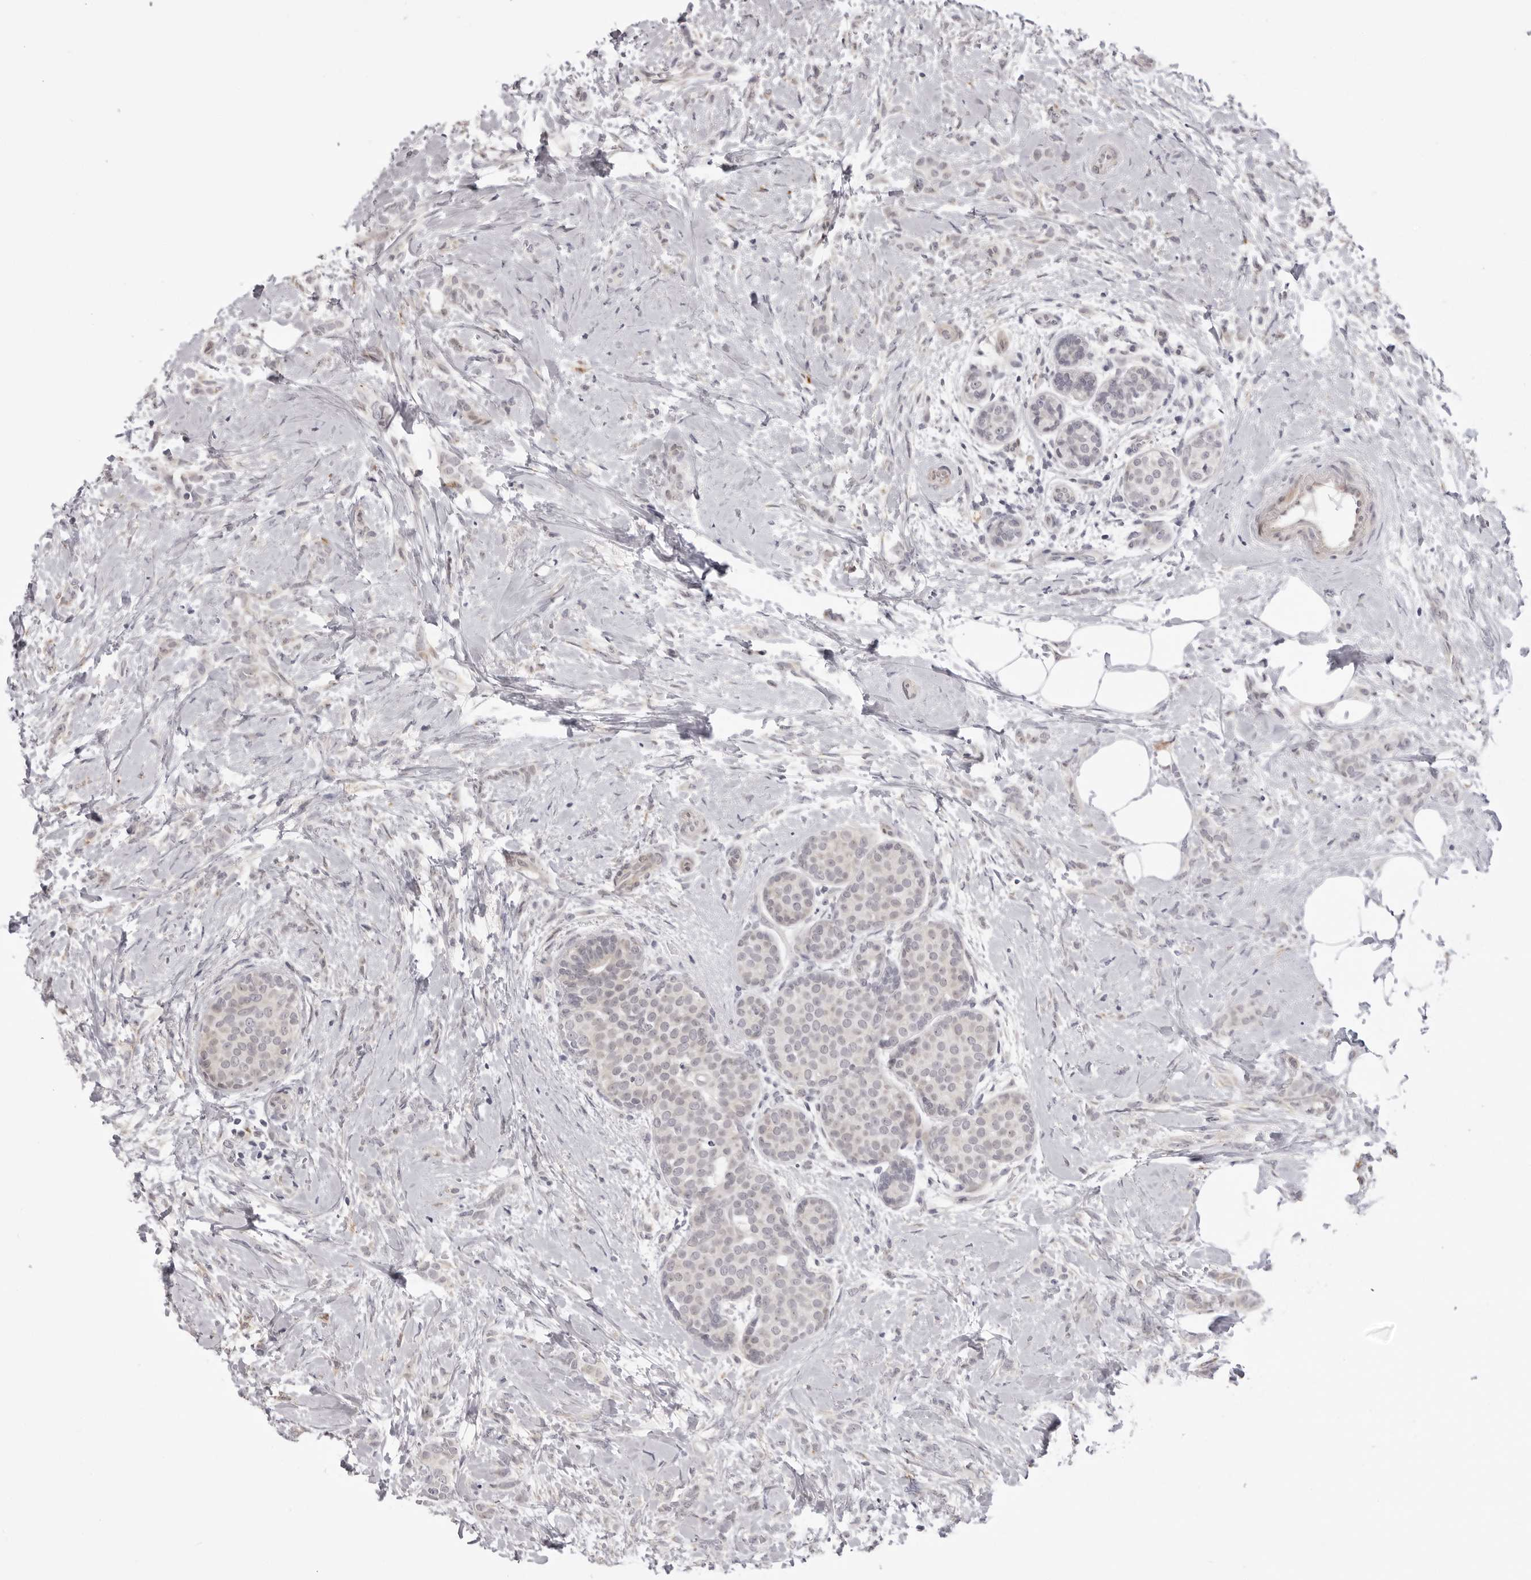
{"staining": {"intensity": "negative", "quantity": "none", "location": "none"}, "tissue": "breast cancer", "cell_type": "Tumor cells", "image_type": "cancer", "snomed": [{"axis": "morphology", "description": "Lobular carcinoma, in situ"}, {"axis": "morphology", "description": "Lobular carcinoma"}, {"axis": "topography", "description": "Breast"}], "caption": "Breast cancer (lobular carcinoma in situ) was stained to show a protein in brown. There is no significant positivity in tumor cells. (DAB IHC visualized using brightfield microscopy, high magnification).", "gene": "SUGCT", "patient": {"sex": "female", "age": 41}}